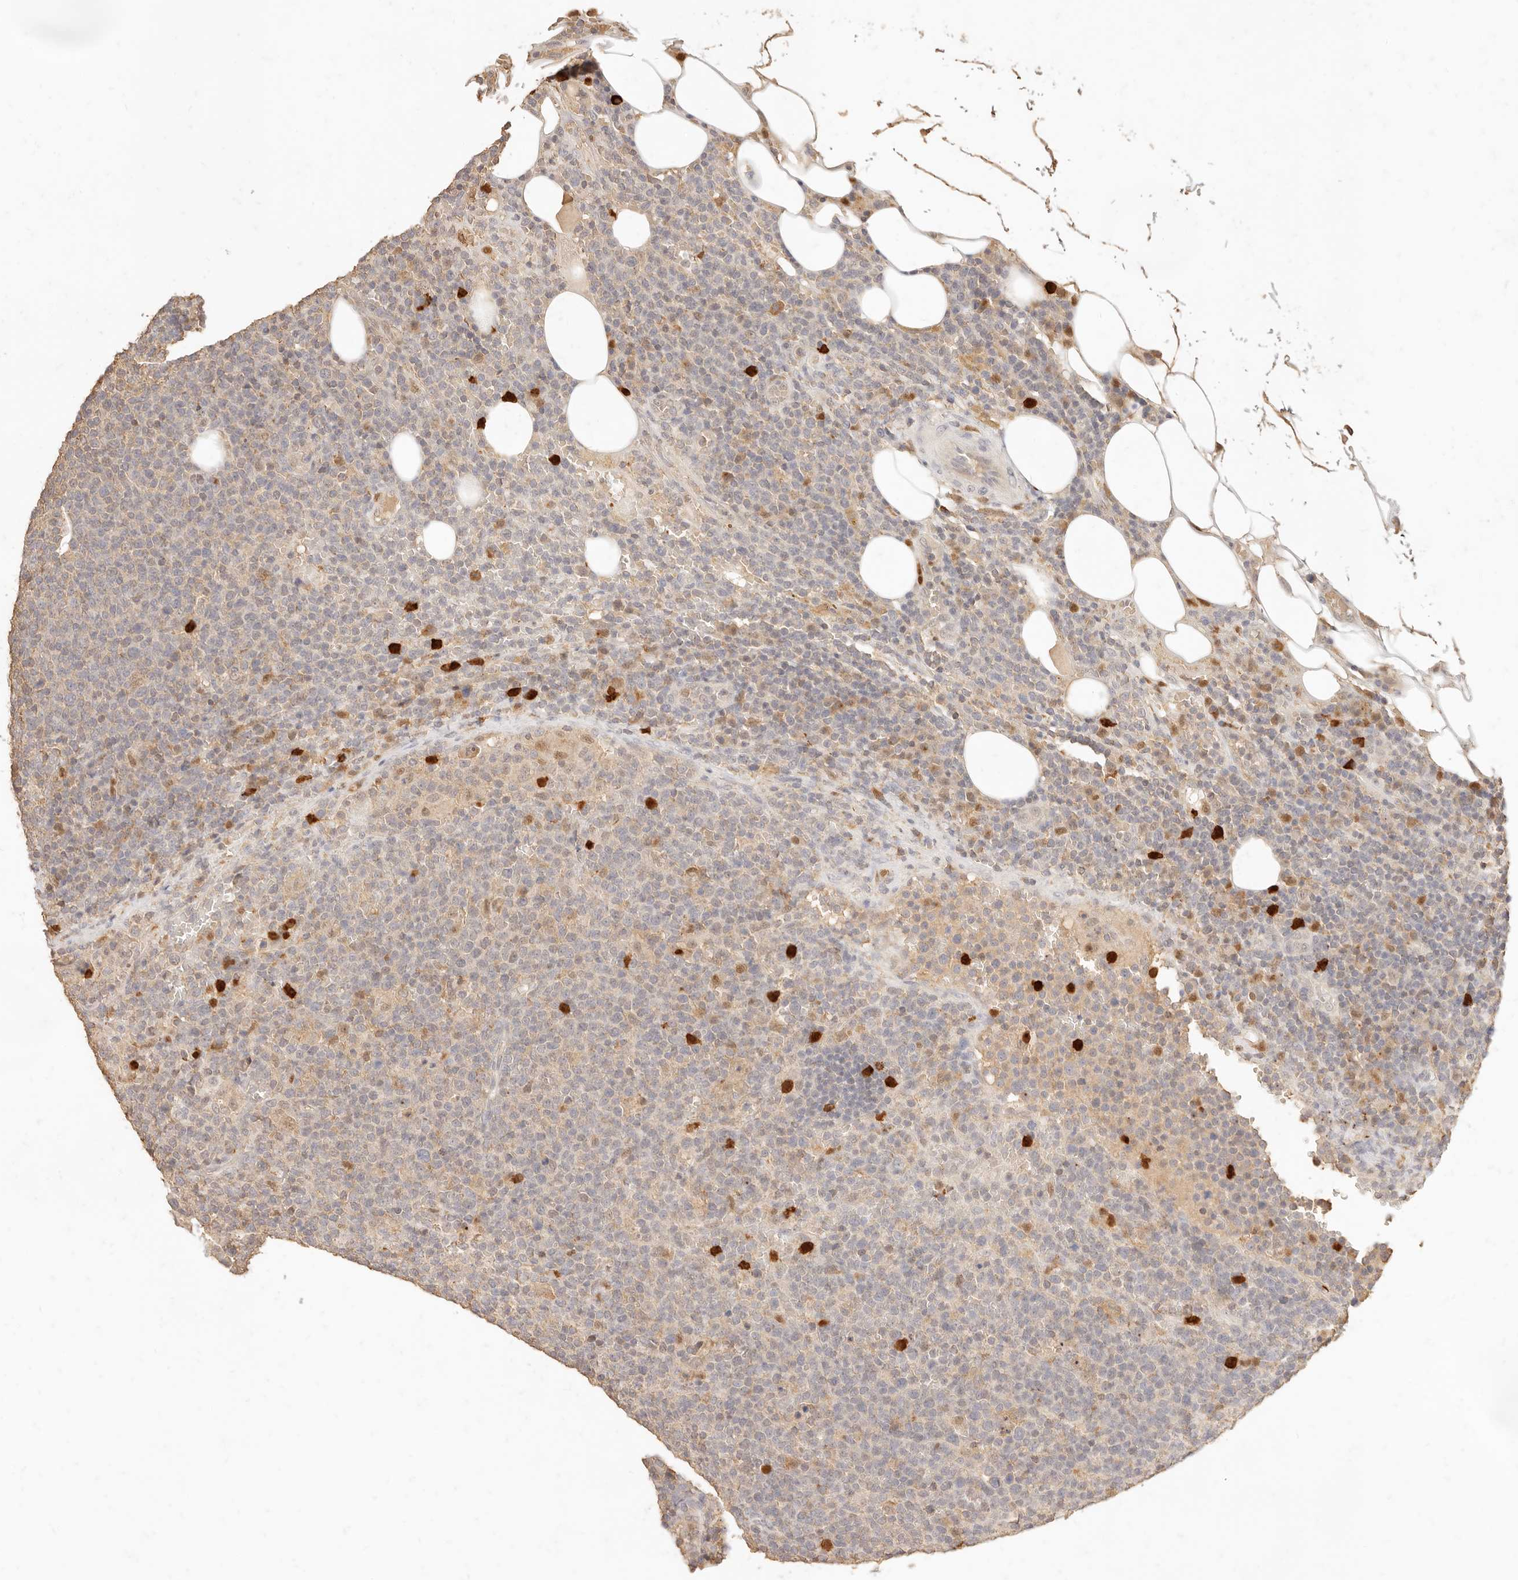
{"staining": {"intensity": "weak", "quantity": "25%-75%", "location": "cytoplasmic/membranous"}, "tissue": "lymphoma", "cell_type": "Tumor cells", "image_type": "cancer", "snomed": [{"axis": "morphology", "description": "Malignant lymphoma, non-Hodgkin's type, High grade"}, {"axis": "topography", "description": "Lymph node"}], "caption": "A brown stain highlights weak cytoplasmic/membranous positivity of a protein in human malignant lymphoma, non-Hodgkin's type (high-grade) tumor cells. The staining was performed using DAB (3,3'-diaminobenzidine) to visualize the protein expression in brown, while the nuclei were stained in blue with hematoxylin (Magnification: 20x).", "gene": "TMTC2", "patient": {"sex": "male", "age": 61}}